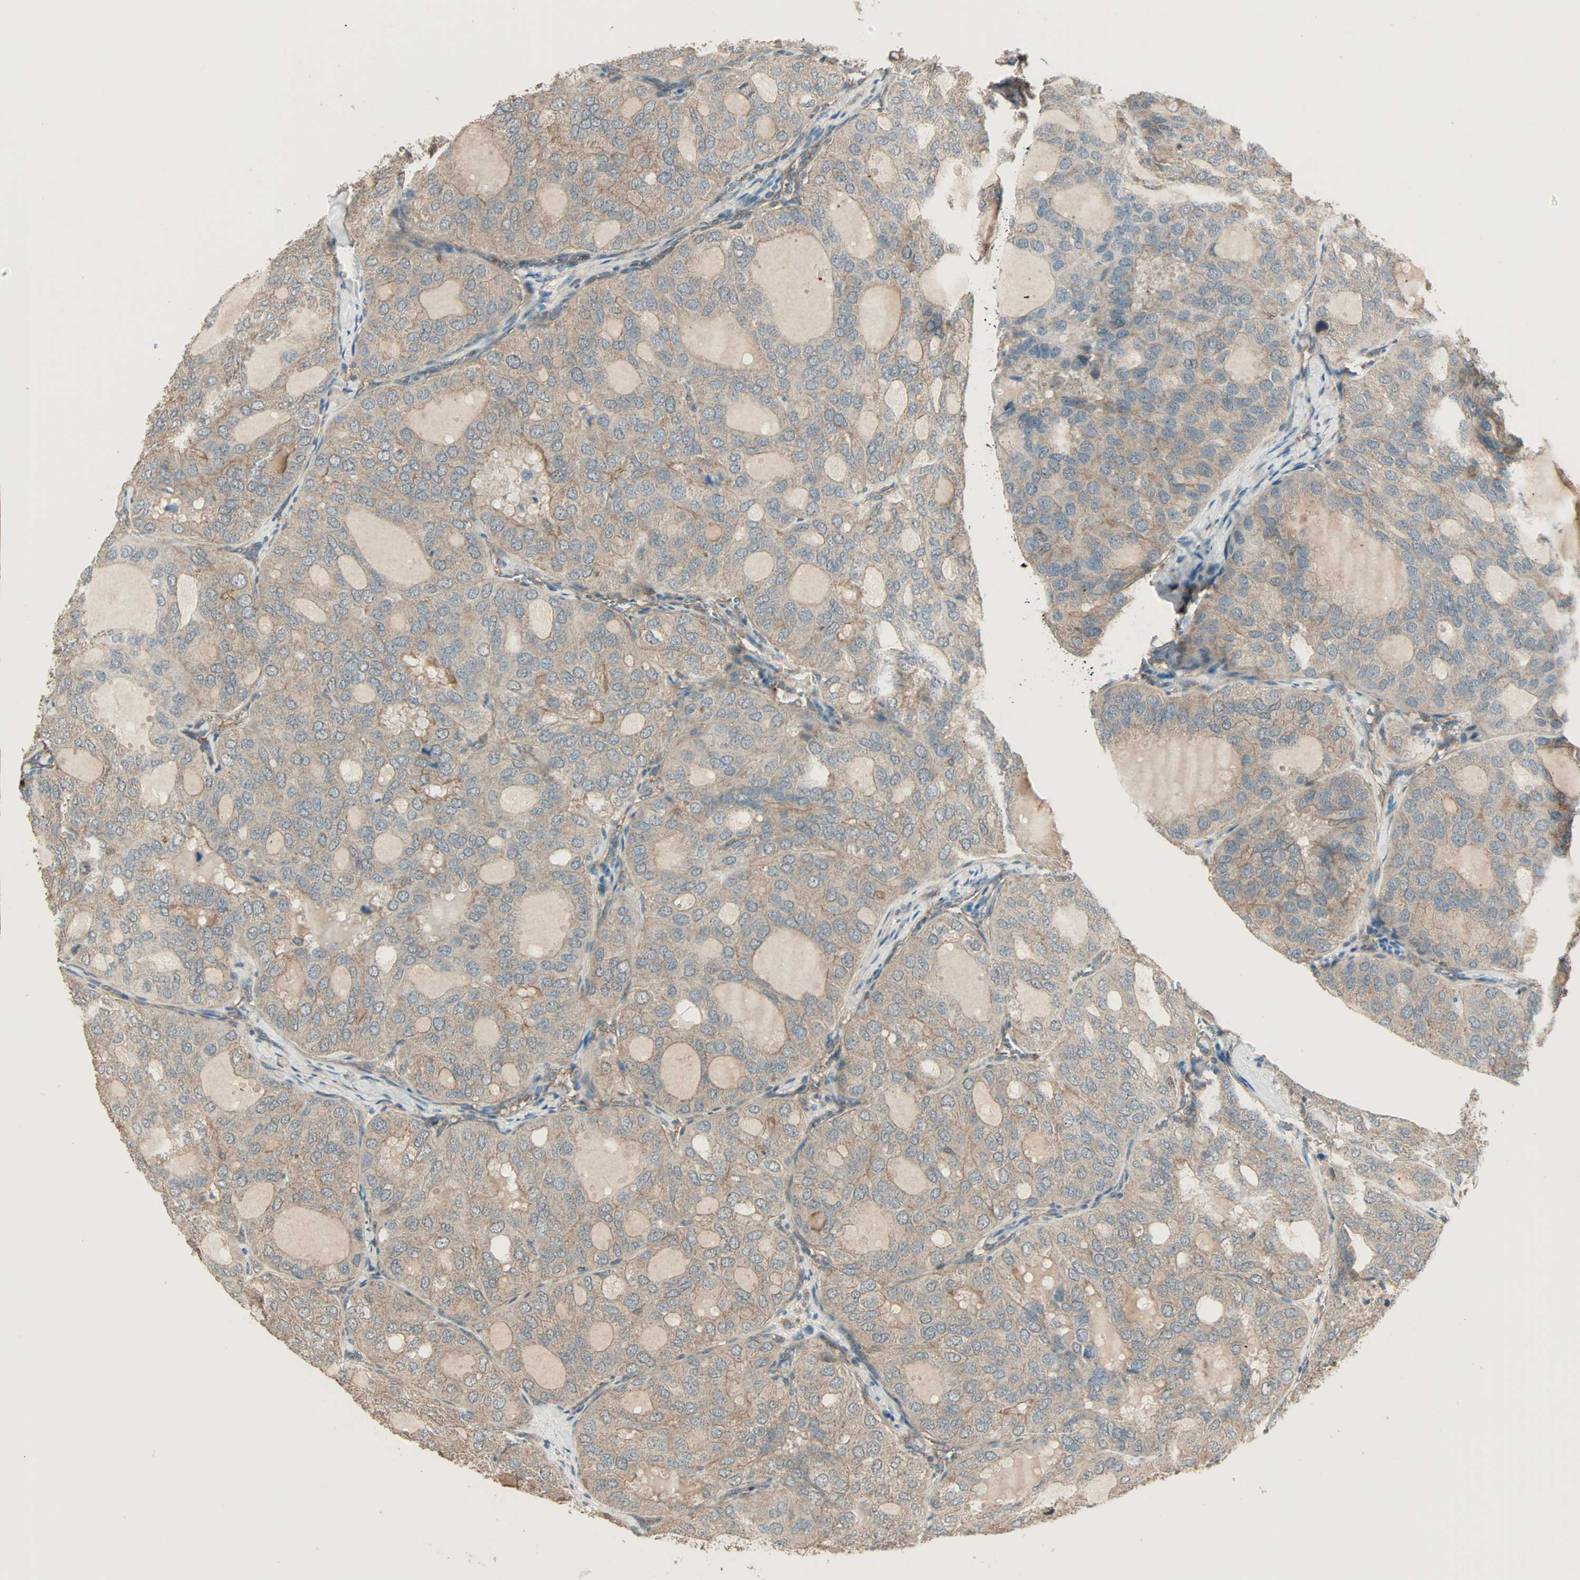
{"staining": {"intensity": "weak", "quantity": ">75%", "location": "cytoplasmic/membranous"}, "tissue": "thyroid cancer", "cell_type": "Tumor cells", "image_type": "cancer", "snomed": [{"axis": "morphology", "description": "Follicular adenoma carcinoma, NOS"}, {"axis": "topography", "description": "Thyroid gland"}], "caption": "Weak cytoplasmic/membranous staining is appreciated in approximately >75% of tumor cells in thyroid cancer.", "gene": "MAP3K21", "patient": {"sex": "male", "age": 75}}